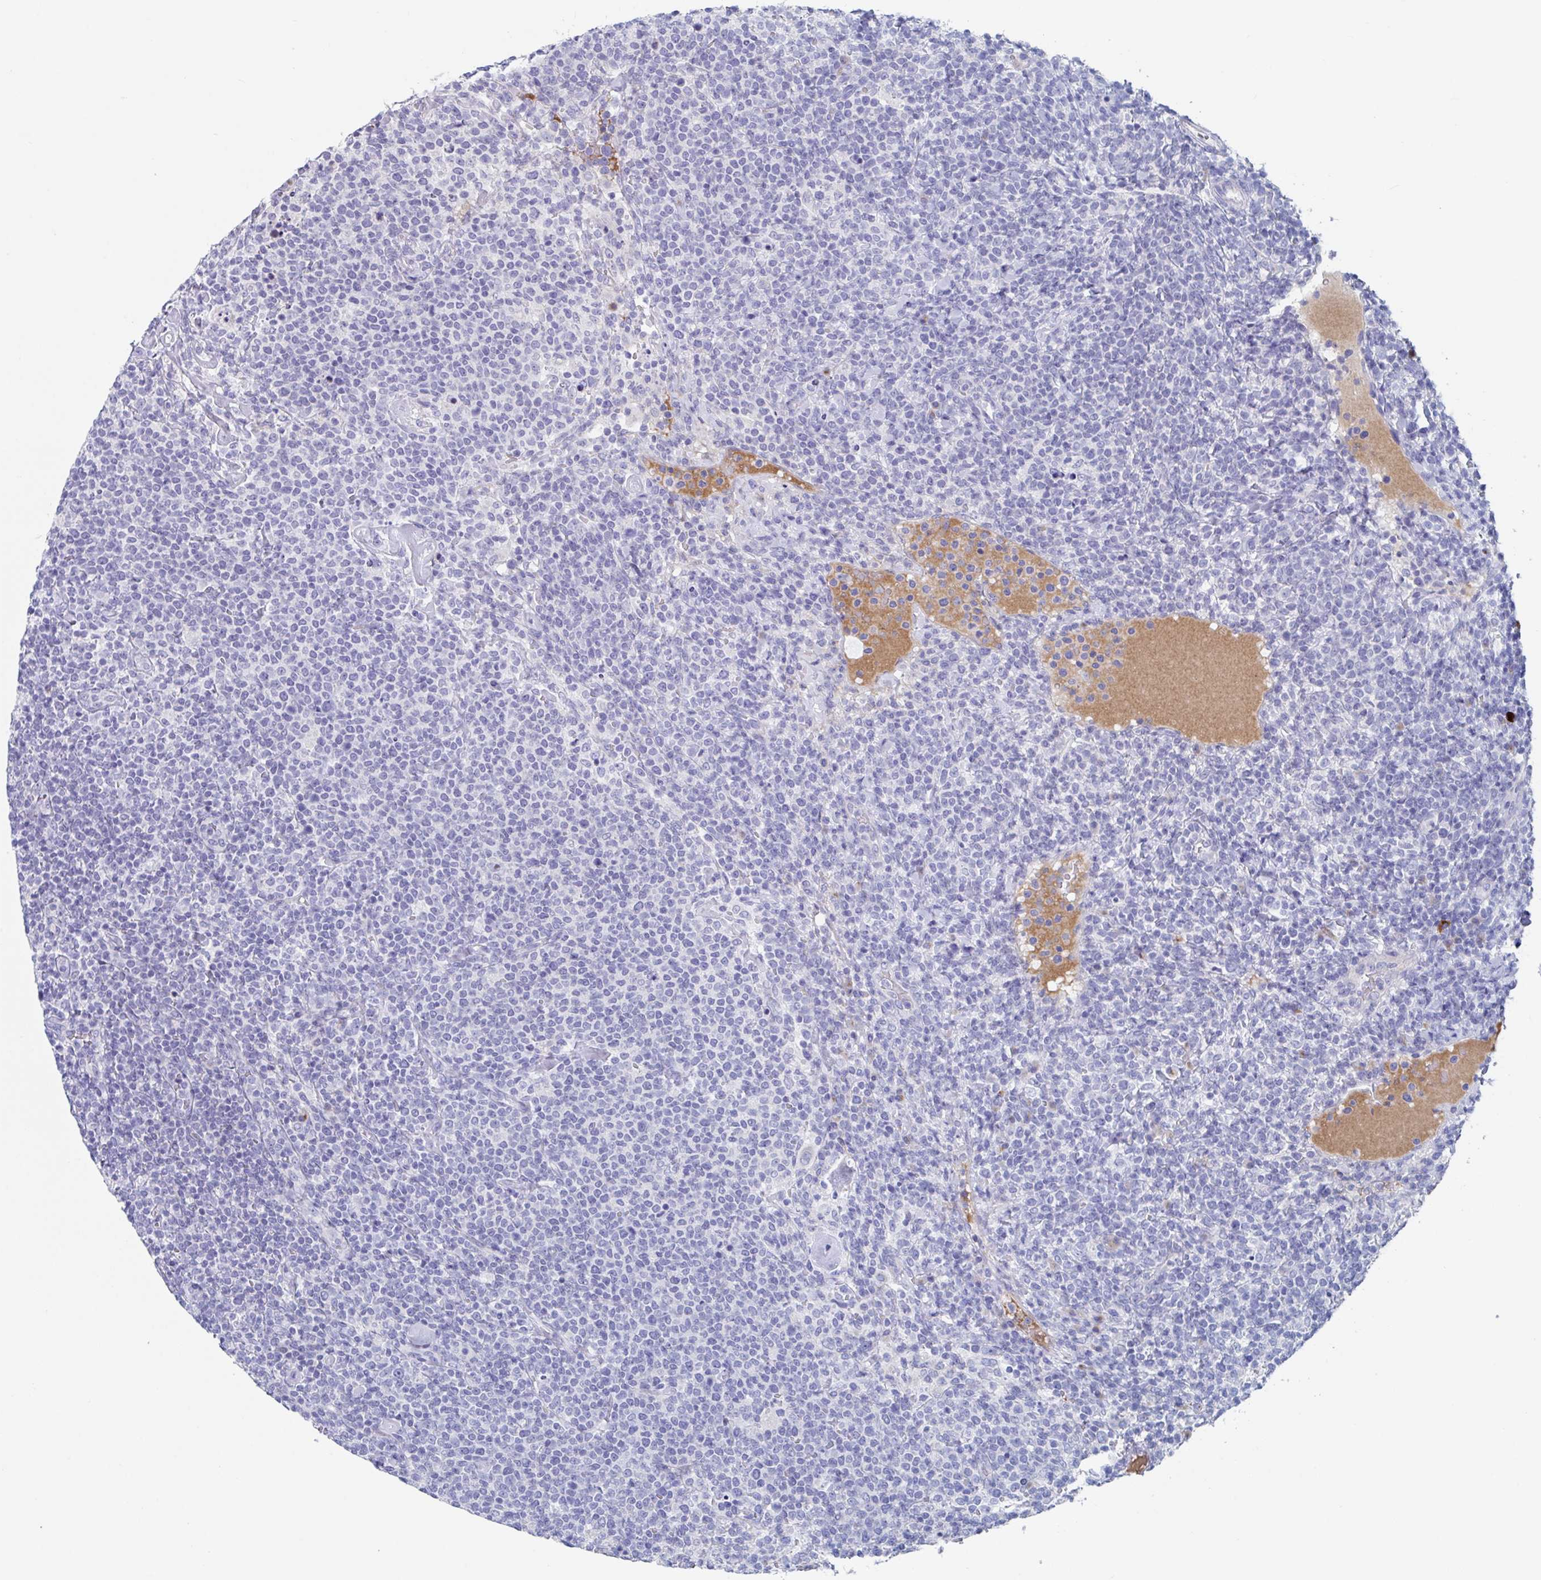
{"staining": {"intensity": "negative", "quantity": "none", "location": "none"}, "tissue": "lymphoma", "cell_type": "Tumor cells", "image_type": "cancer", "snomed": [{"axis": "morphology", "description": "Malignant lymphoma, non-Hodgkin's type, High grade"}, {"axis": "topography", "description": "Lymph node"}], "caption": "Immunohistochemistry (IHC) of lymphoma displays no positivity in tumor cells.", "gene": "NT5C3B", "patient": {"sex": "male", "age": 61}}